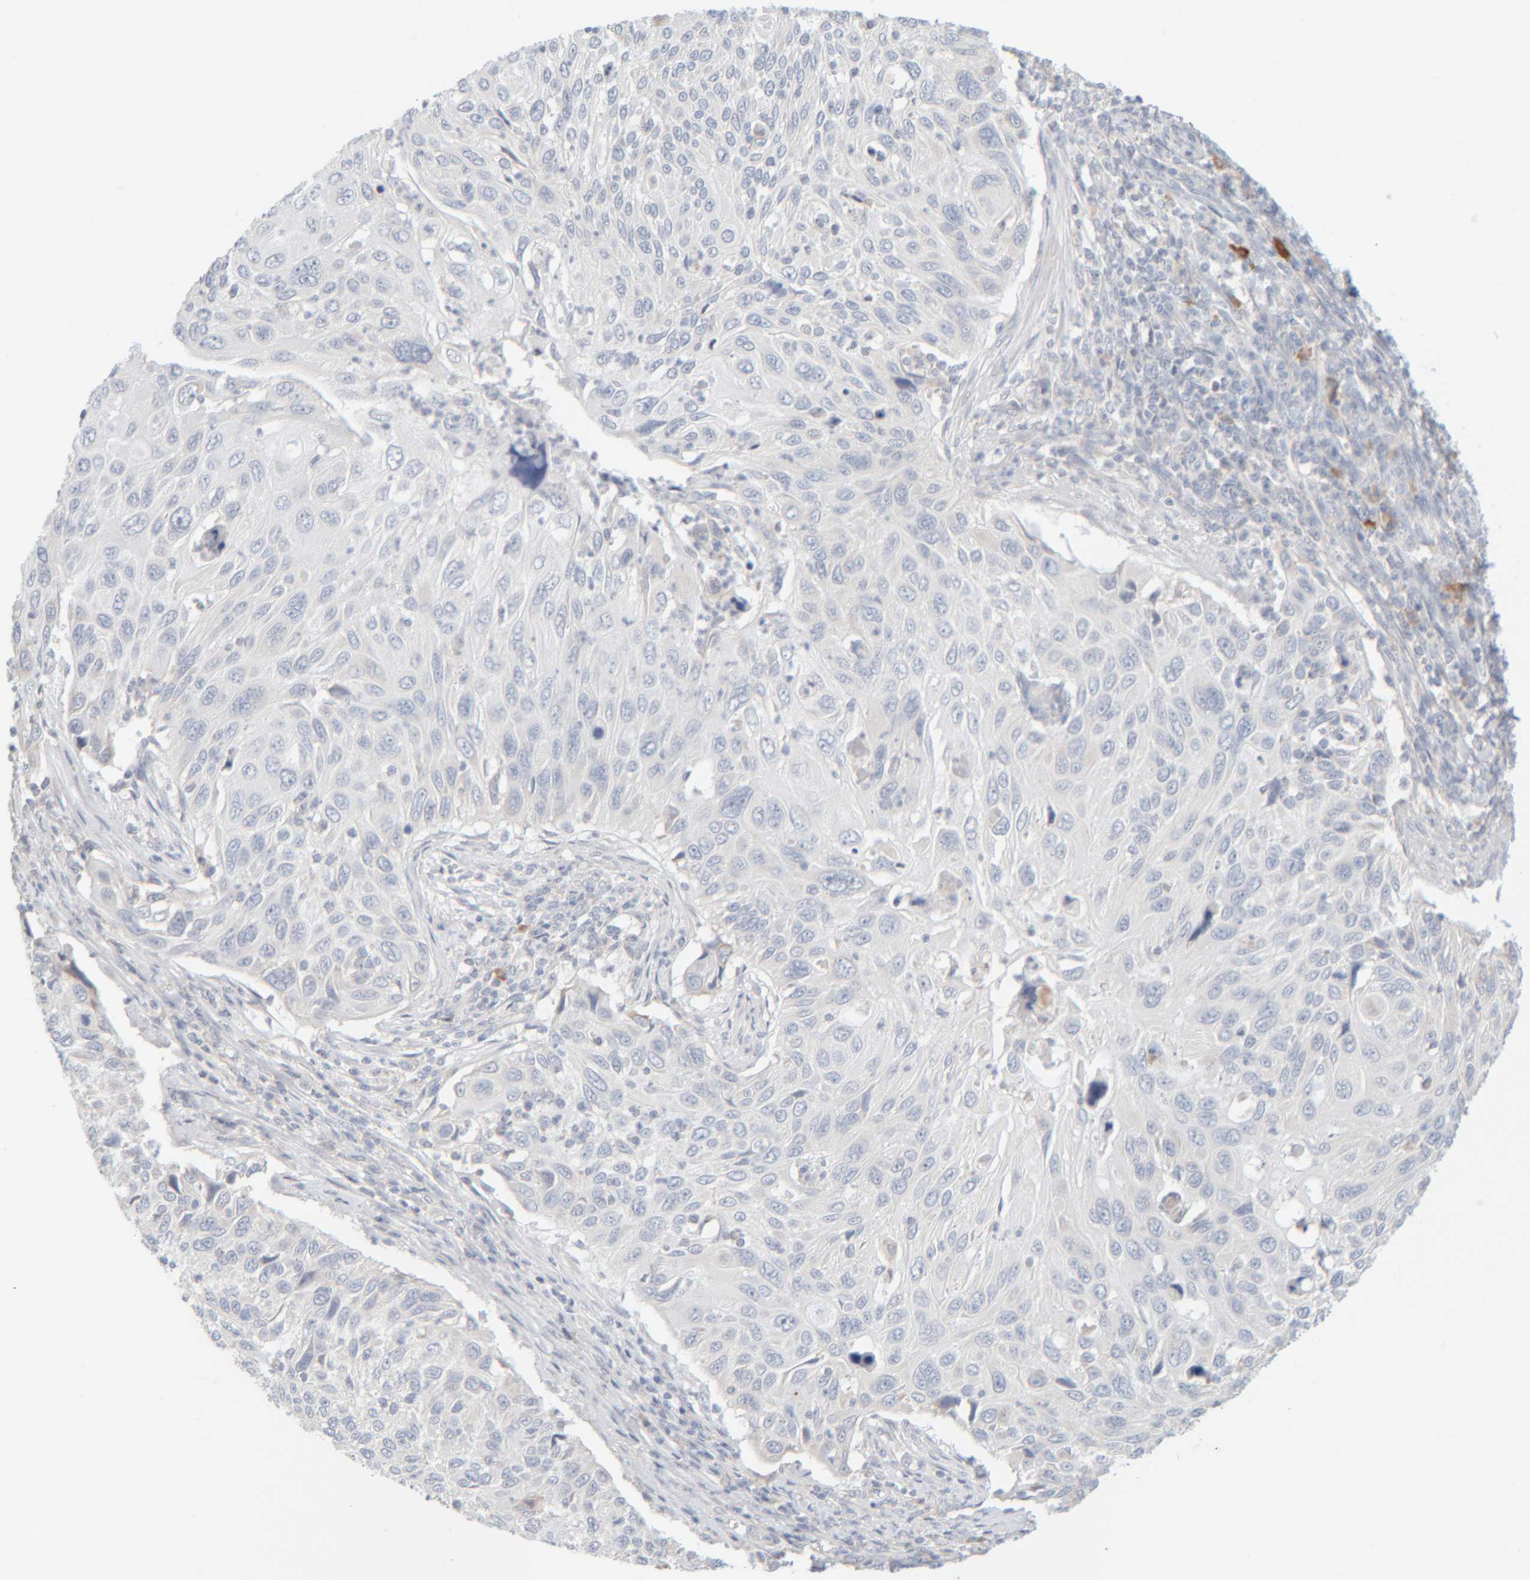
{"staining": {"intensity": "negative", "quantity": "none", "location": "none"}, "tissue": "cervical cancer", "cell_type": "Tumor cells", "image_type": "cancer", "snomed": [{"axis": "morphology", "description": "Squamous cell carcinoma, NOS"}, {"axis": "topography", "description": "Cervix"}], "caption": "Cervical cancer was stained to show a protein in brown. There is no significant expression in tumor cells.", "gene": "RIDA", "patient": {"sex": "female", "age": 70}}